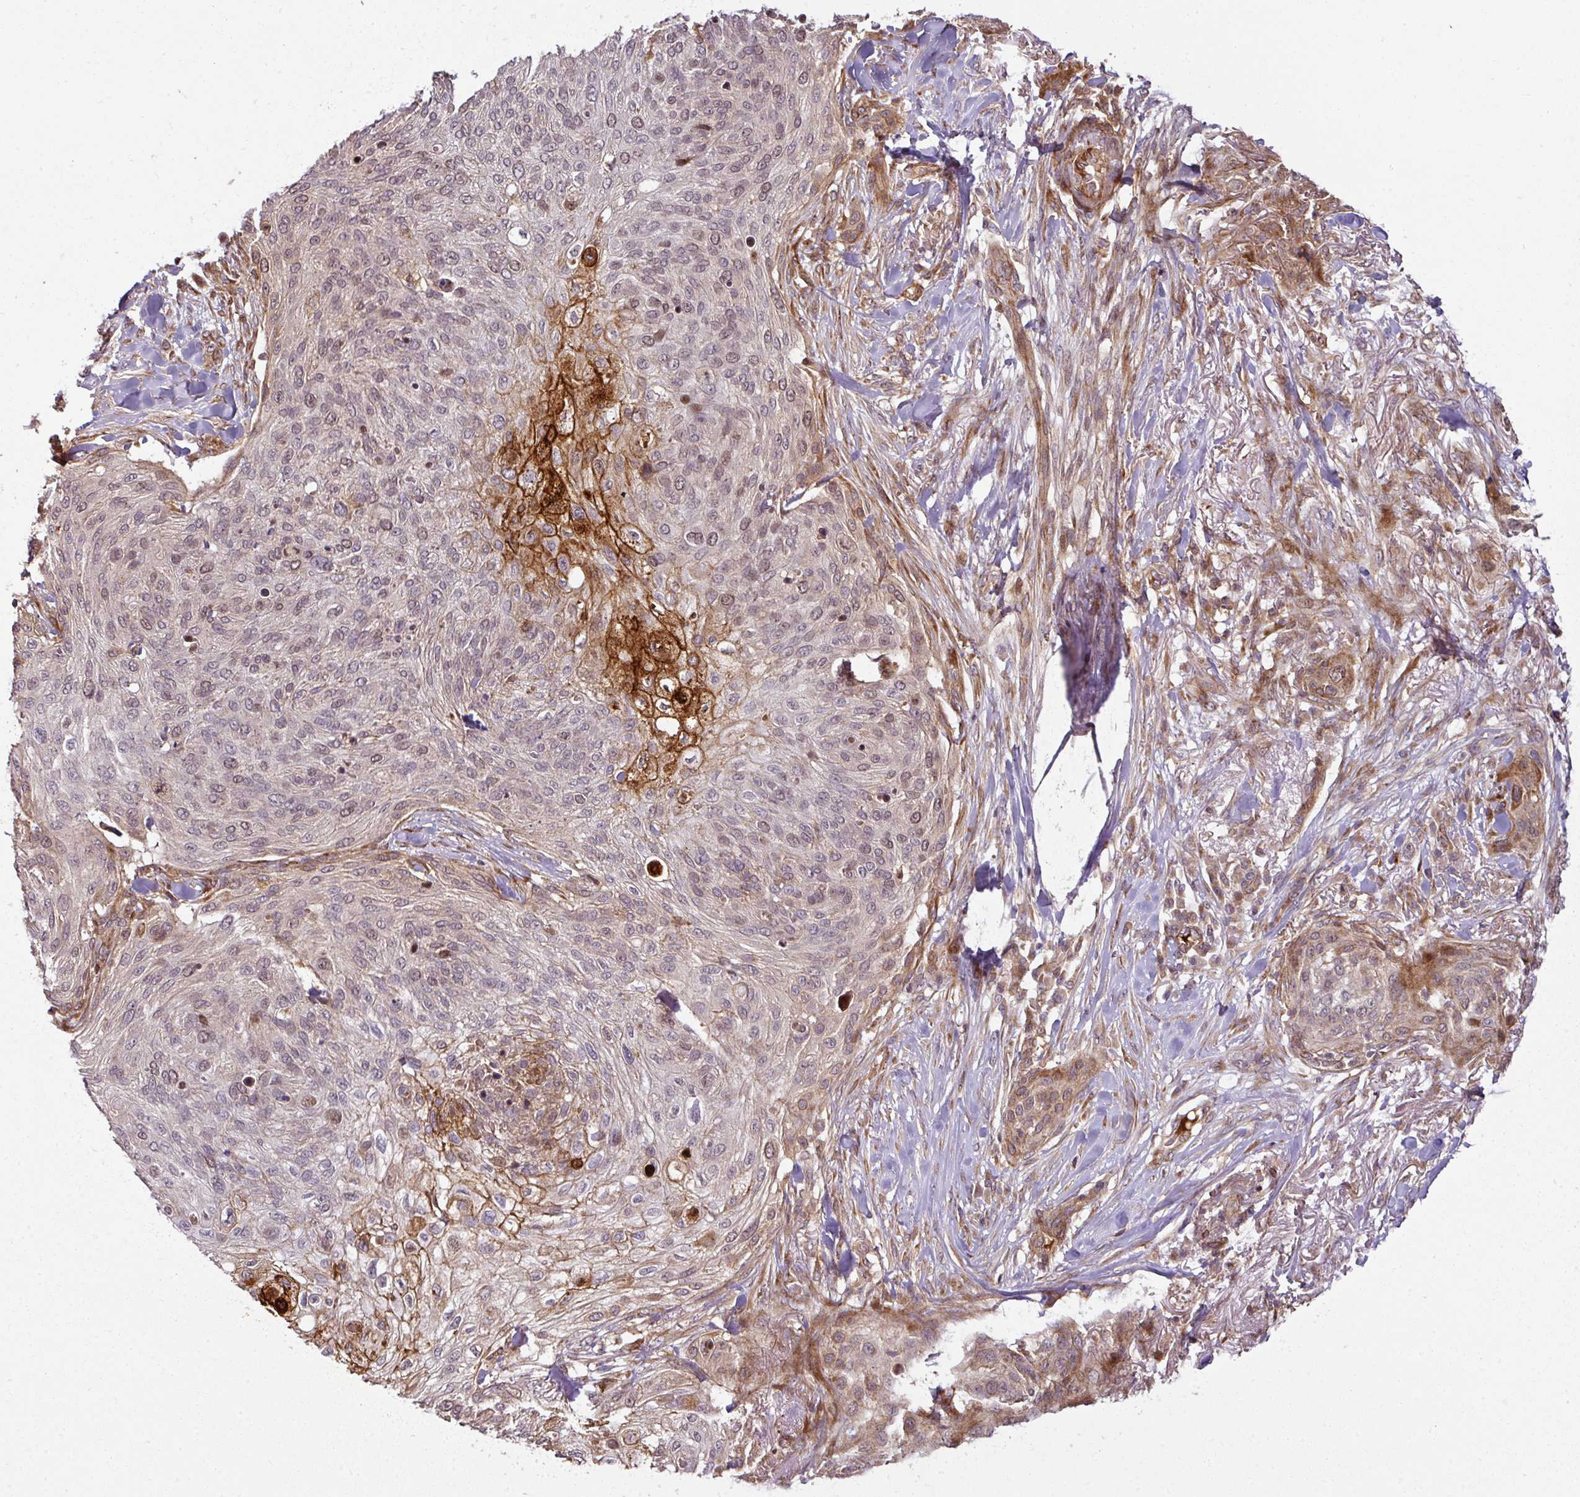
{"staining": {"intensity": "strong", "quantity": "<25%", "location": "cytoplasmic/membranous,nuclear"}, "tissue": "skin cancer", "cell_type": "Tumor cells", "image_type": "cancer", "snomed": [{"axis": "morphology", "description": "Squamous cell carcinoma, NOS"}, {"axis": "topography", "description": "Skin"}], "caption": "Human skin cancer stained for a protein (brown) demonstrates strong cytoplasmic/membranous and nuclear positive staining in approximately <25% of tumor cells.", "gene": "ATAT1", "patient": {"sex": "female", "age": 87}}